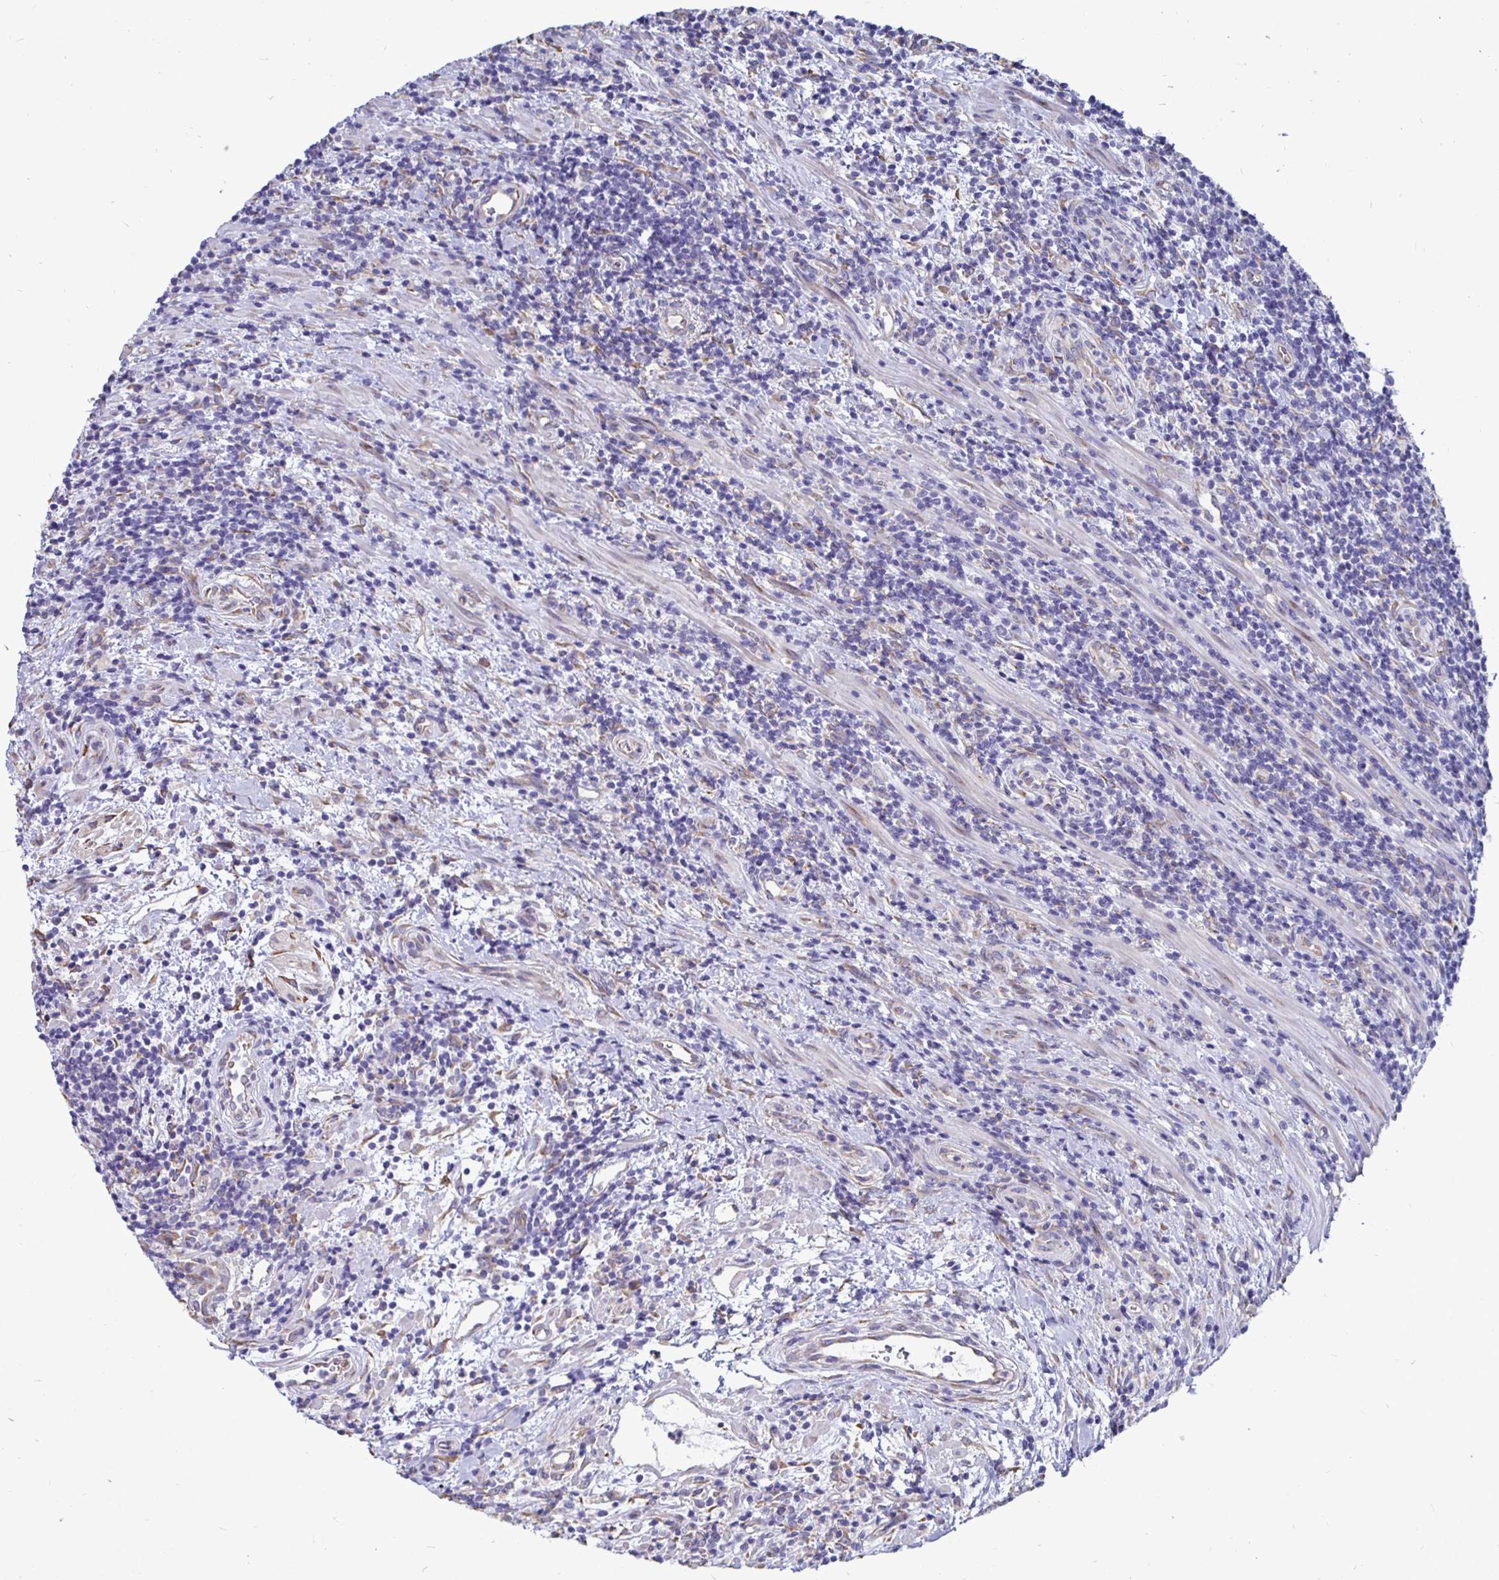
{"staining": {"intensity": "negative", "quantity": "none", "location": "none"}, "tissue": "lymphoma", "cell_type": "Tumor cells", "image_type": "cancer", "snomed": [{"axis": "morphology", "description": "Malignant lymphoma, non-Hodgkin's type, High grade"}, {"axis": "topography", "description": "Small intestine"}], "caption": "High power microscopy micrograph of an immunohistochemistry photomicrograph of malignant lymphoma, non-Hodgkin's type (high-grade), revealing no significant staining in tumor cells.", "gene": "DNAI2", "patient": {"sex": "female", "age": 56}}